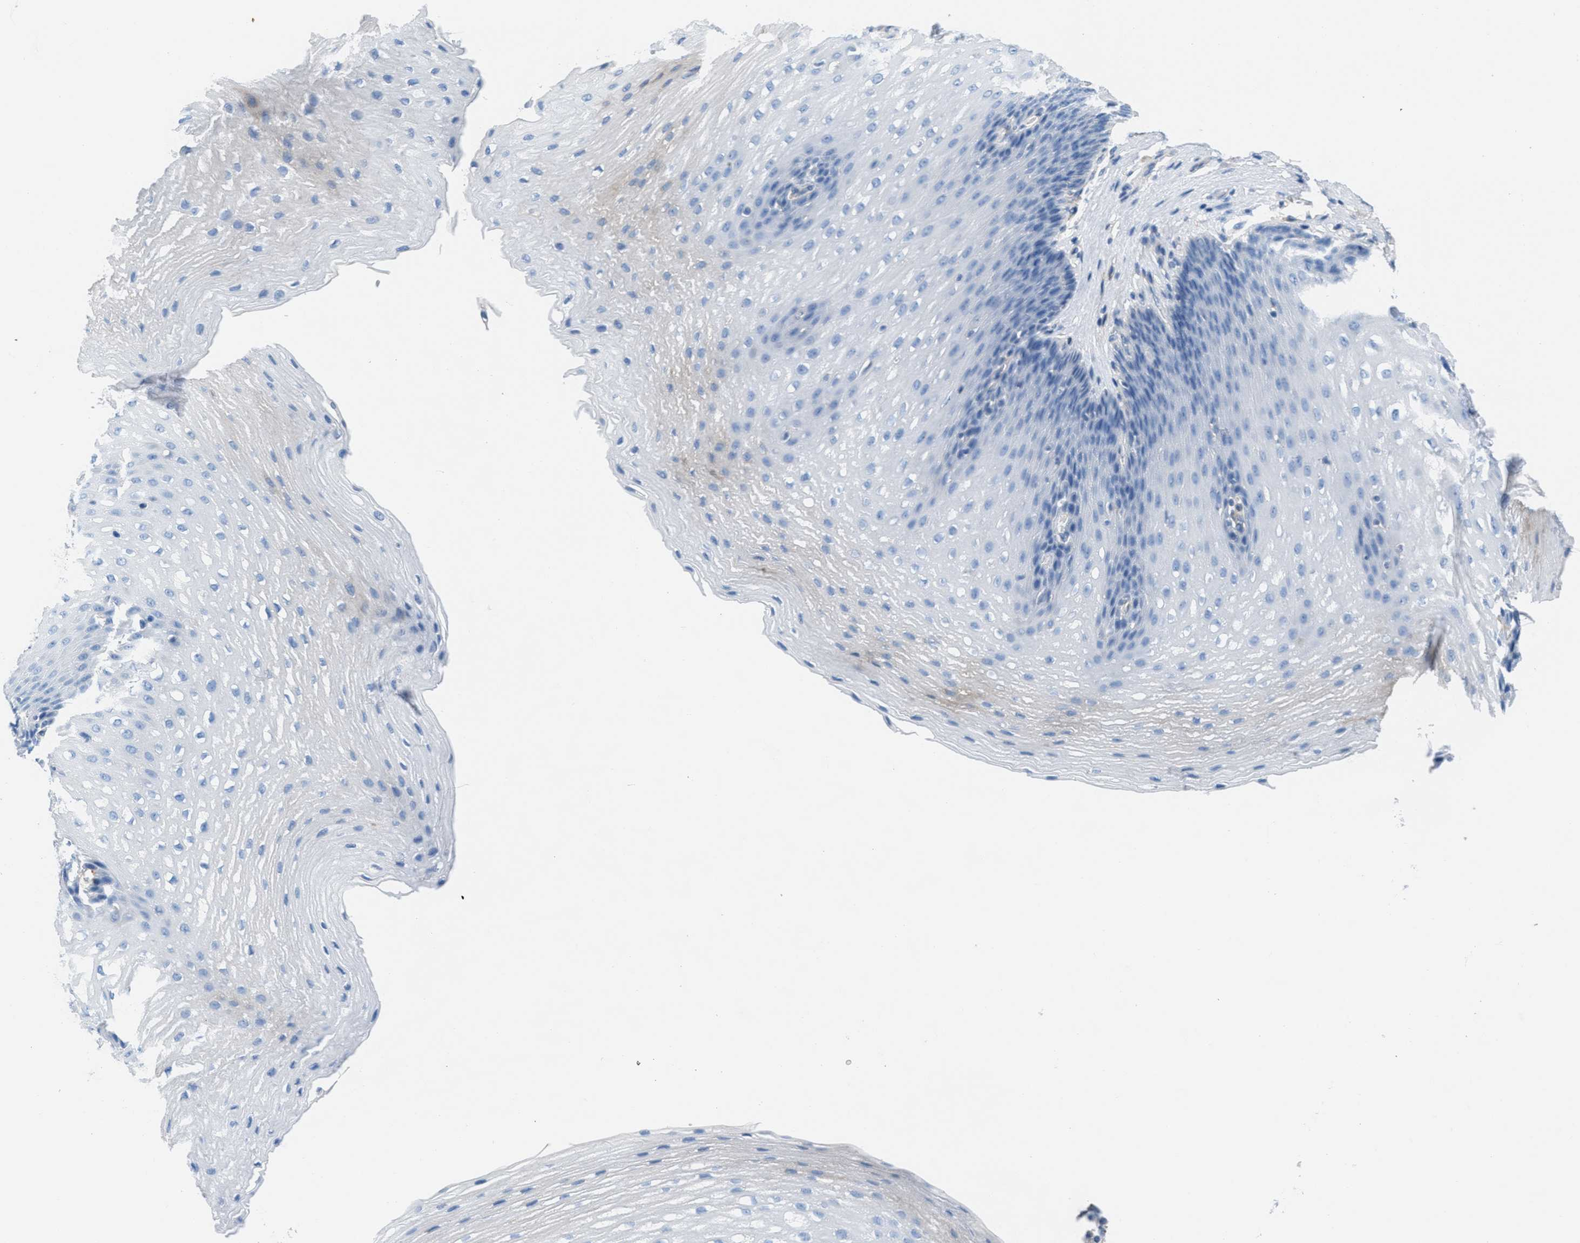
{"staining": {"intensity": "negative", "quantity": "none", "location": "none"}, "tissue": "esophagus", "cell_type": "Squamous epithelial cells", "image_type": "normal", "snomed": [{"axis": "morphology", "description": "Normal tissue, NOS"}, {"axis": "topography", "description": "Esophagus"}], "caption": "A high-resolution image shows immunohistochemistry staining of benign esophagus, which shows no significant staining in squamous epithelial cells.", "gene": "MAPRE2", "patient": {"sex": "male", "age": 48}}